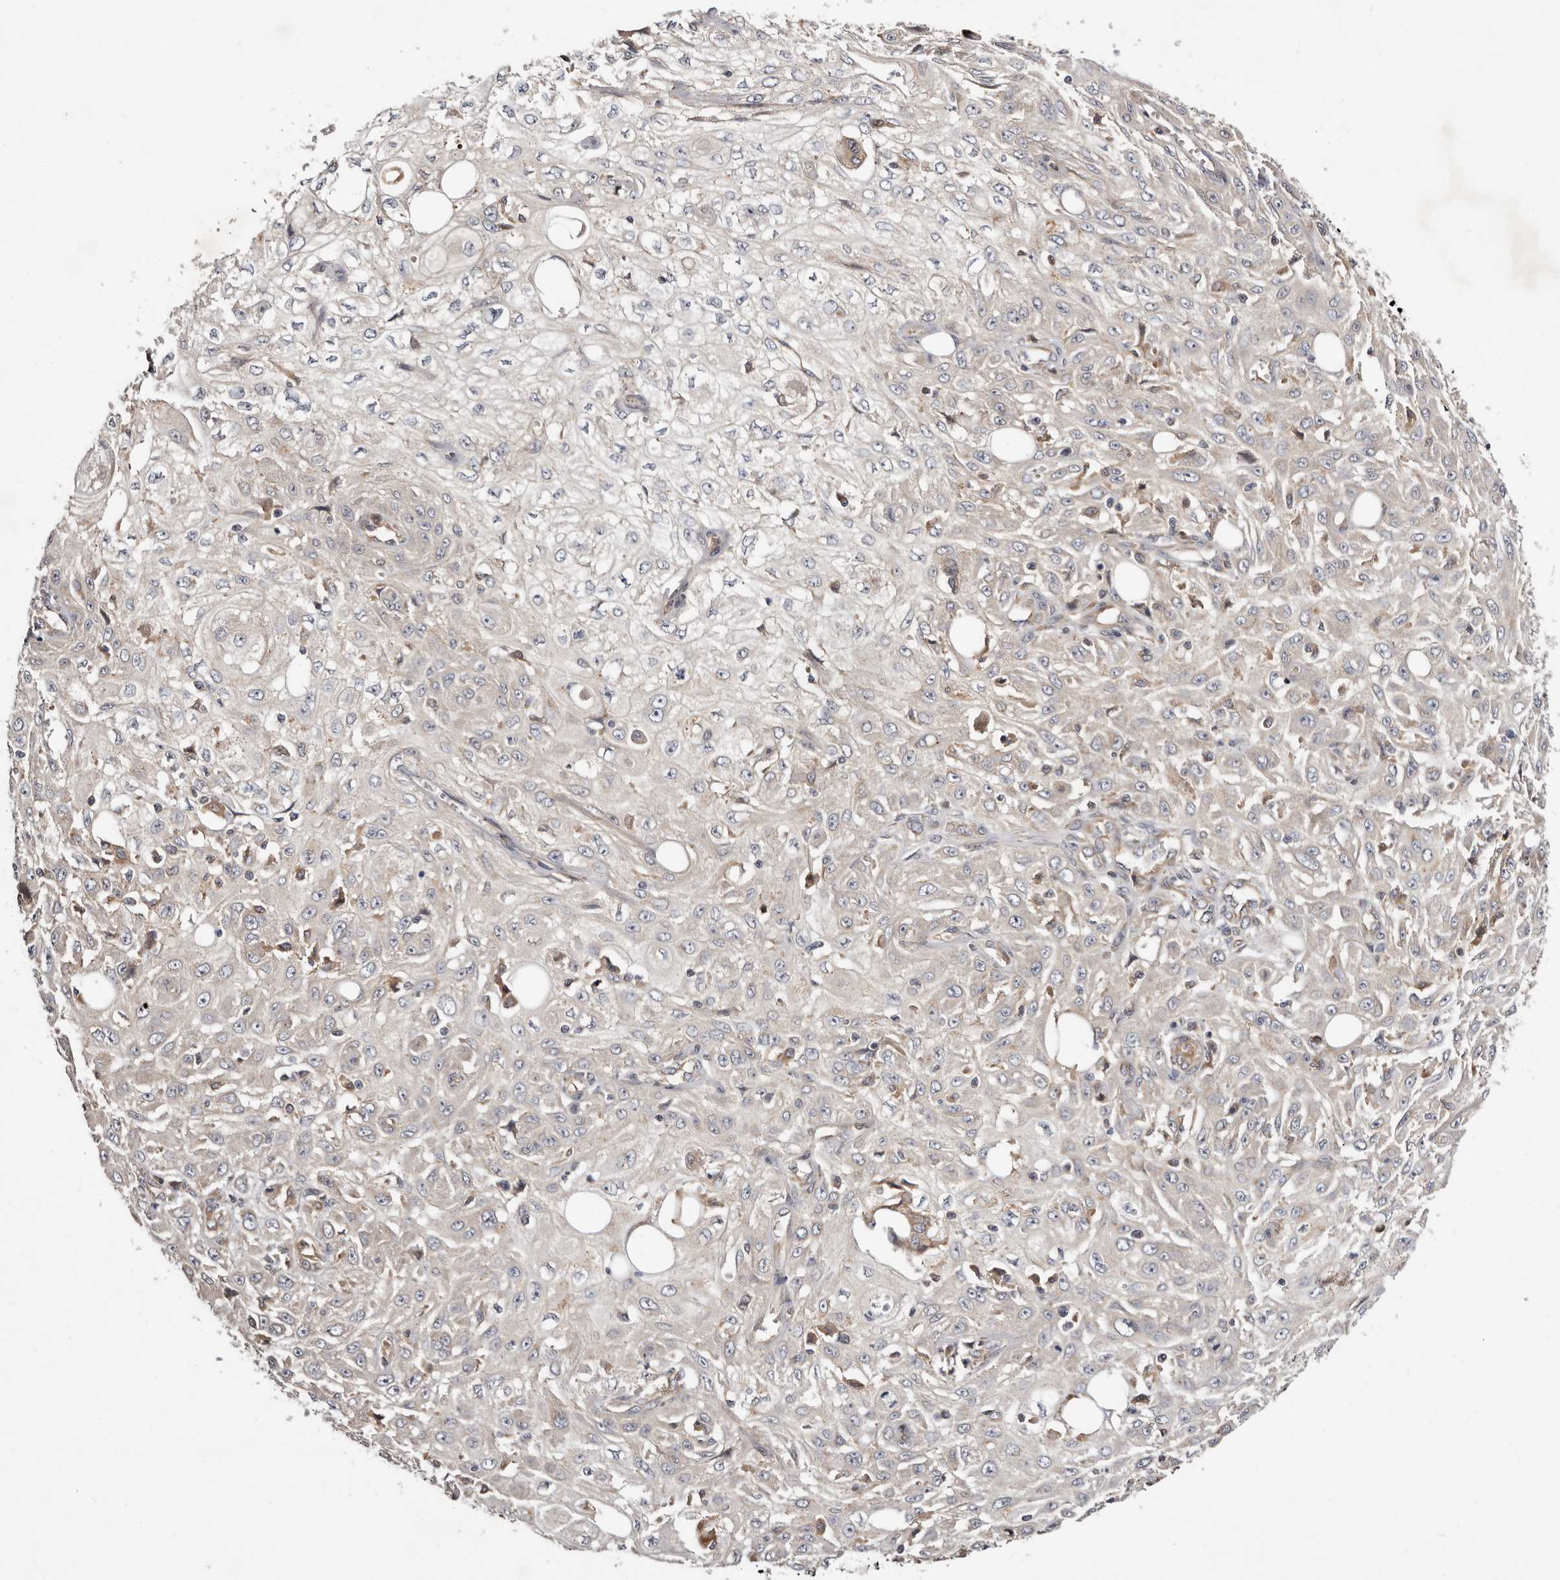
{"staining": {"intensity": "negative", "quantity": "none", "location": "none"}, "tissue": "skin cancer", "cell_type": "Tumor cells", "image_type": "cancer", "snomed": [{"axis": "morphology", "description": "Squamous cell carcinoma, NOS"}, {"axis": "morphology", "description": "Squamous cell carcinoma, metastatic, NOS"}, {"axis": "topography", "description": "Skin"}, {"axis": "topography", "description": "Lymph node"}], "caption": "Immunohistochemistry (IHC) micrograph of skin cancer stained for a protein (brown), which shows no expression in tumor cells.", "gene": "MACF1", "patient": {"sex": "male", "age": 75}}